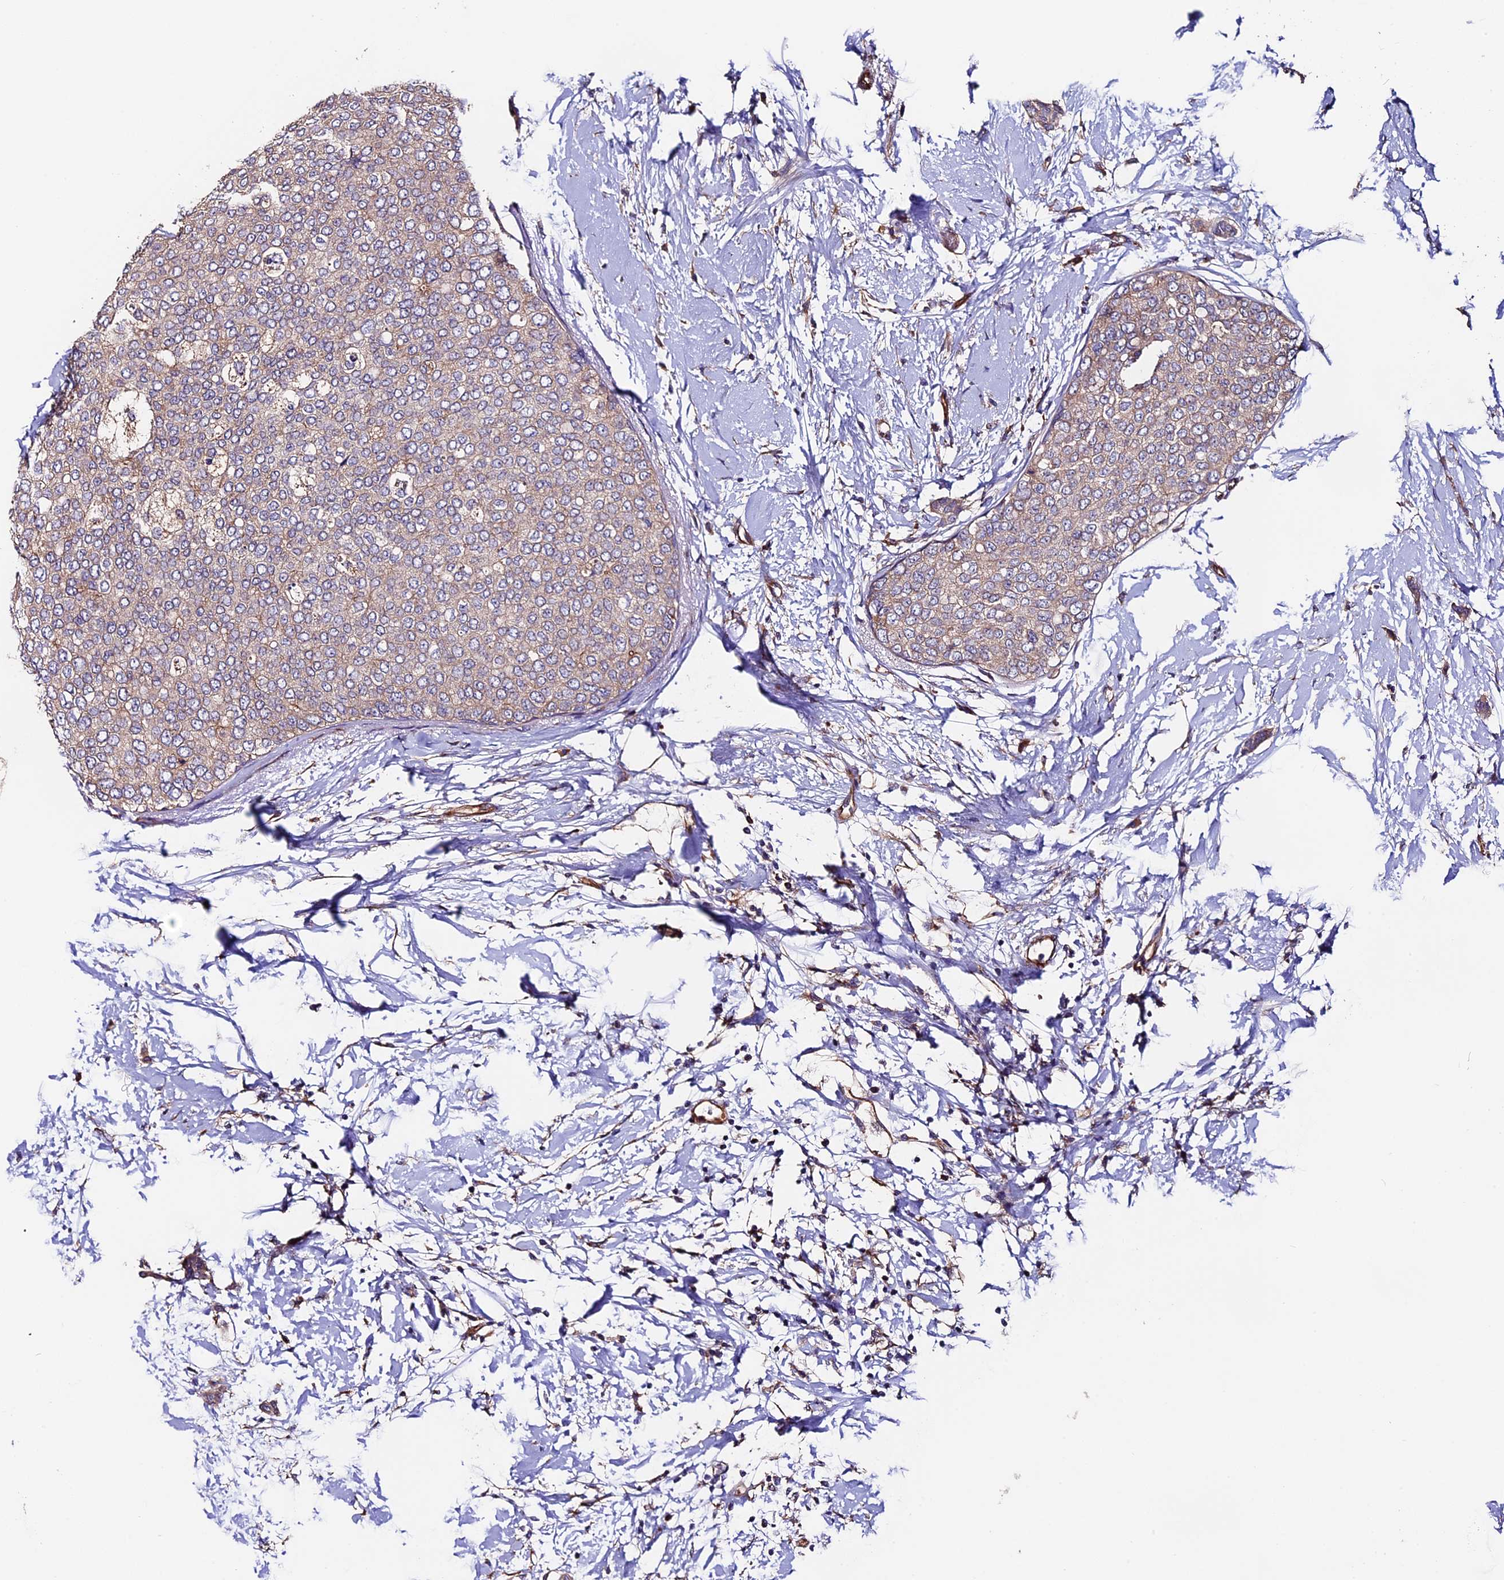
{"staining": {"intensity": "weak", "quantity": "25%-75%", "location": "cytoplasmic/membranous"}, "tissue": "breast cancer", "cell_type": "Tumor cells", "image_type": "cancer", "snomed": [{"axis": "morphology", "description": "Duct carcinoma"}, {"axis": "topography", "description": "Breast"}], "caption": "Protein expression analysis of human breast cancer reveals weak cytoplasmic/membranous staining in approximately 25%-75% of tumor cells.", "gene": "CLN5", "patient": {"sex": "female", "age": 72}}